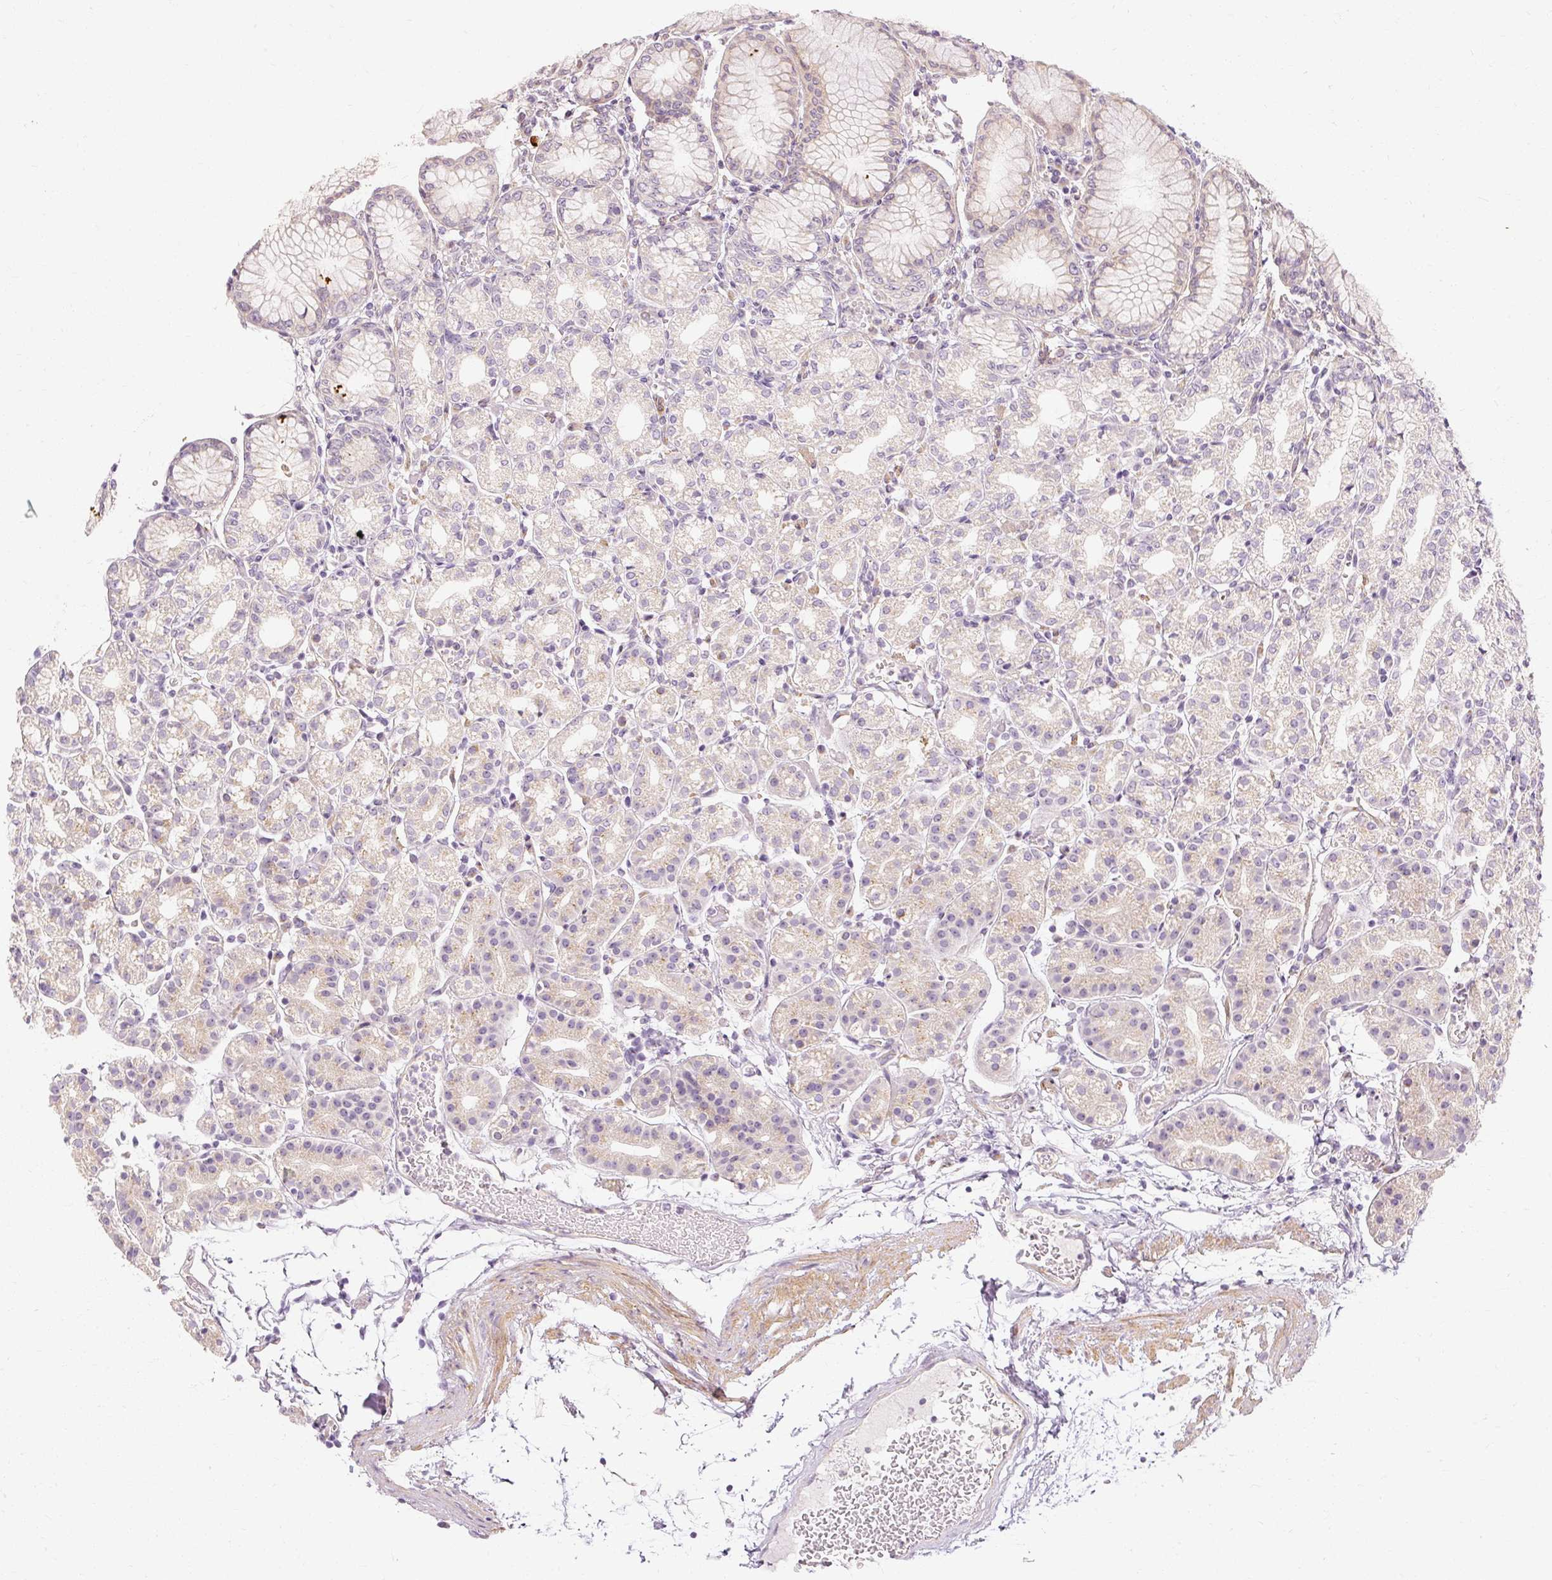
{"staining": {"intensity": "weak", "quantity": "25%-75%", "location": "cytoplasmic/membranous"}, "tissue": "stomach", "cell_type": "Glandular cells", "image_type": "normal", "snomed": [{"axis": "morphology", "description": "Normal tissue, NOS"}, {"axis": "topography", "description": "Stomach"}], "caption": "IHC of benign human stomach demonstrates low levels of weak cytoplasmic/membranous expression in approximately 25%-75% of glandular cells.", "gene": "CAPN3", "patient": {"sex": "female", "age": 57}}